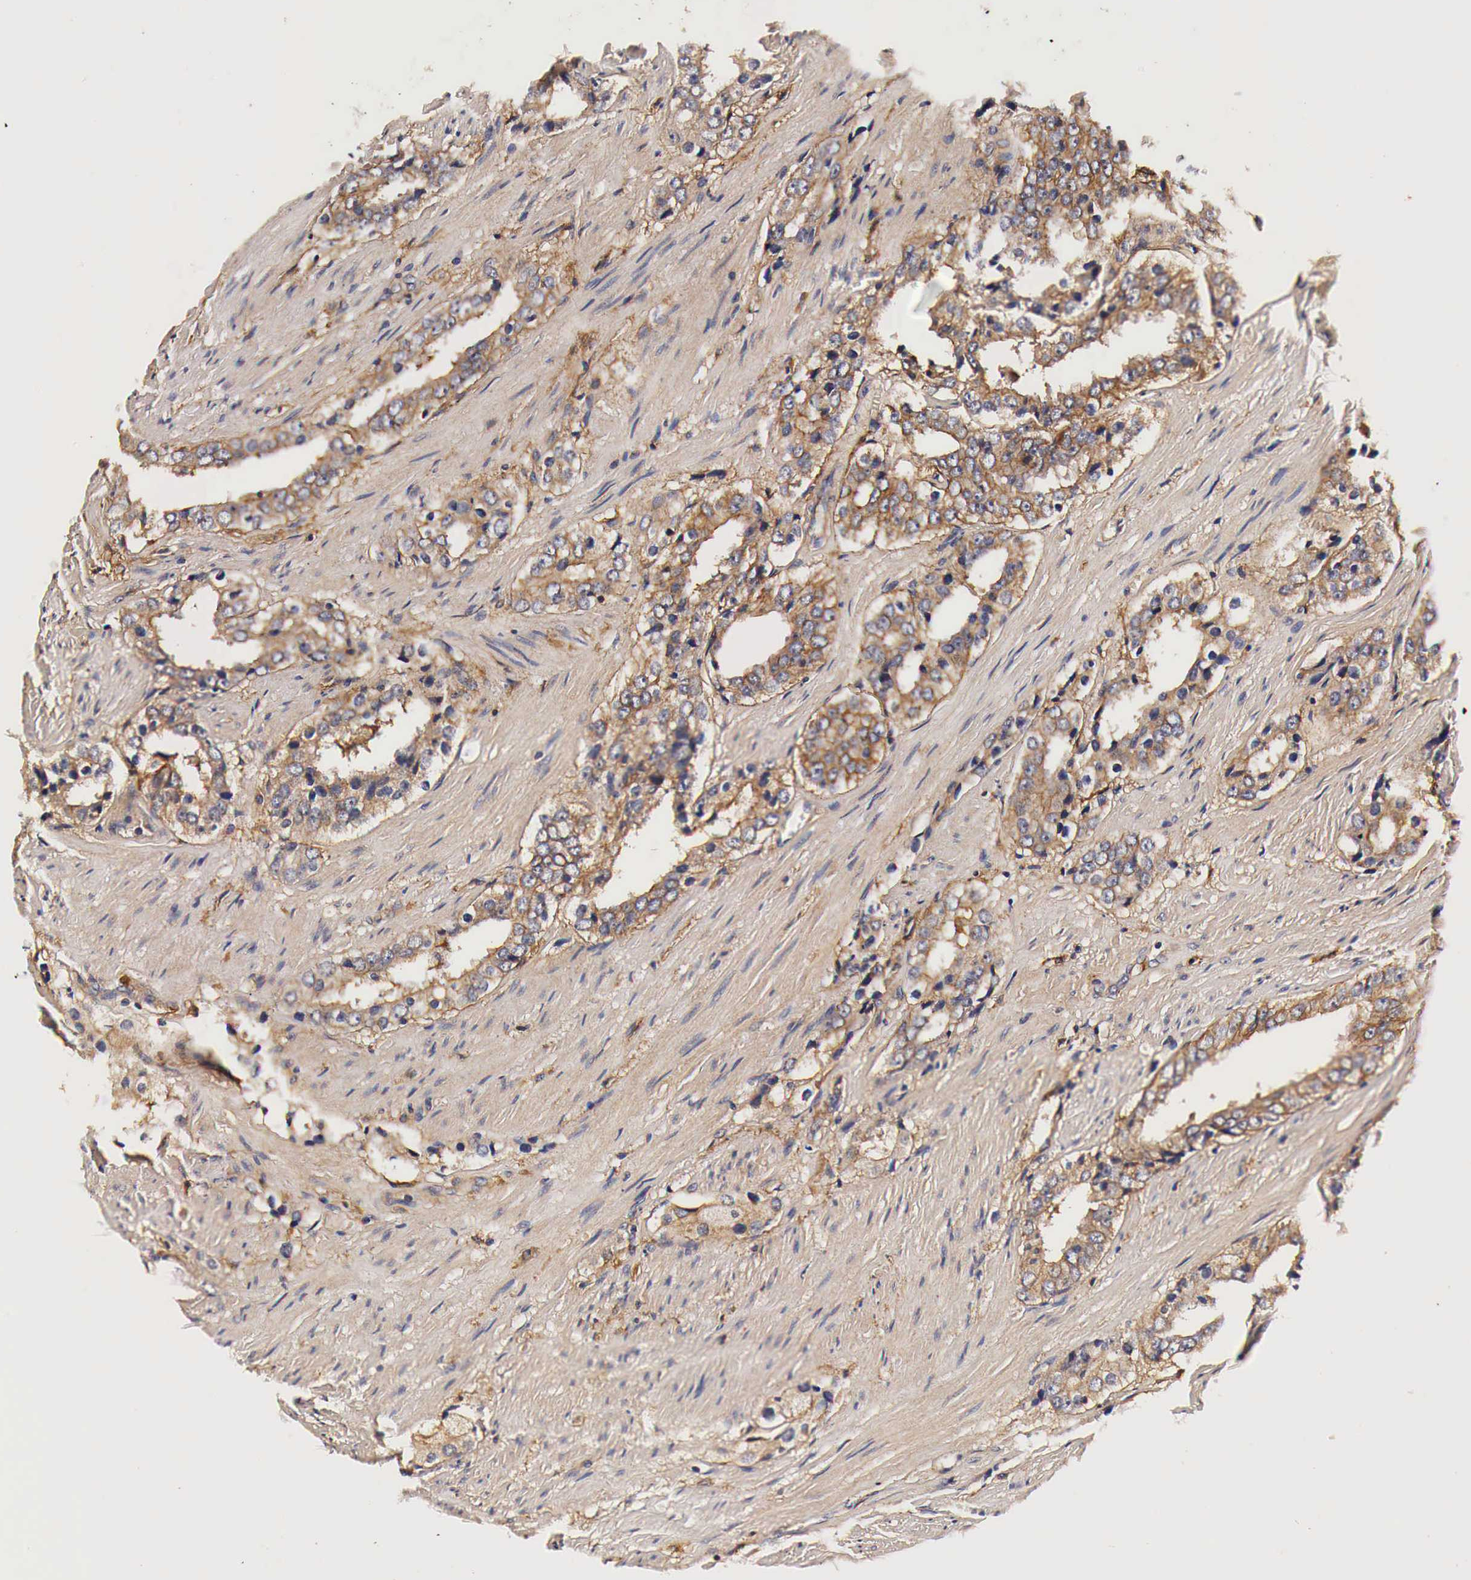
{"staining": {"intensity": "moderate", "quantity": ">75%", "location": "cytoplasmic/membranous"}, "tissue": "prostate cancer", "cell_type": "Tumor cells", "image_type": "cancer", "snomed": [{"axis": "morphology", "description": "Adenocarcinoma, Medium grade"}, {"axis": "topography", "description": "Prostate"}], "caption": "There is medium levels of moderate cytoplasmic/membranous expression in tumor cells of prostate cancer, as demonstrated by immunohistochemical staining (brown color).", "gene": "RP2", "patient": {"sex": "male", "age": 73}}